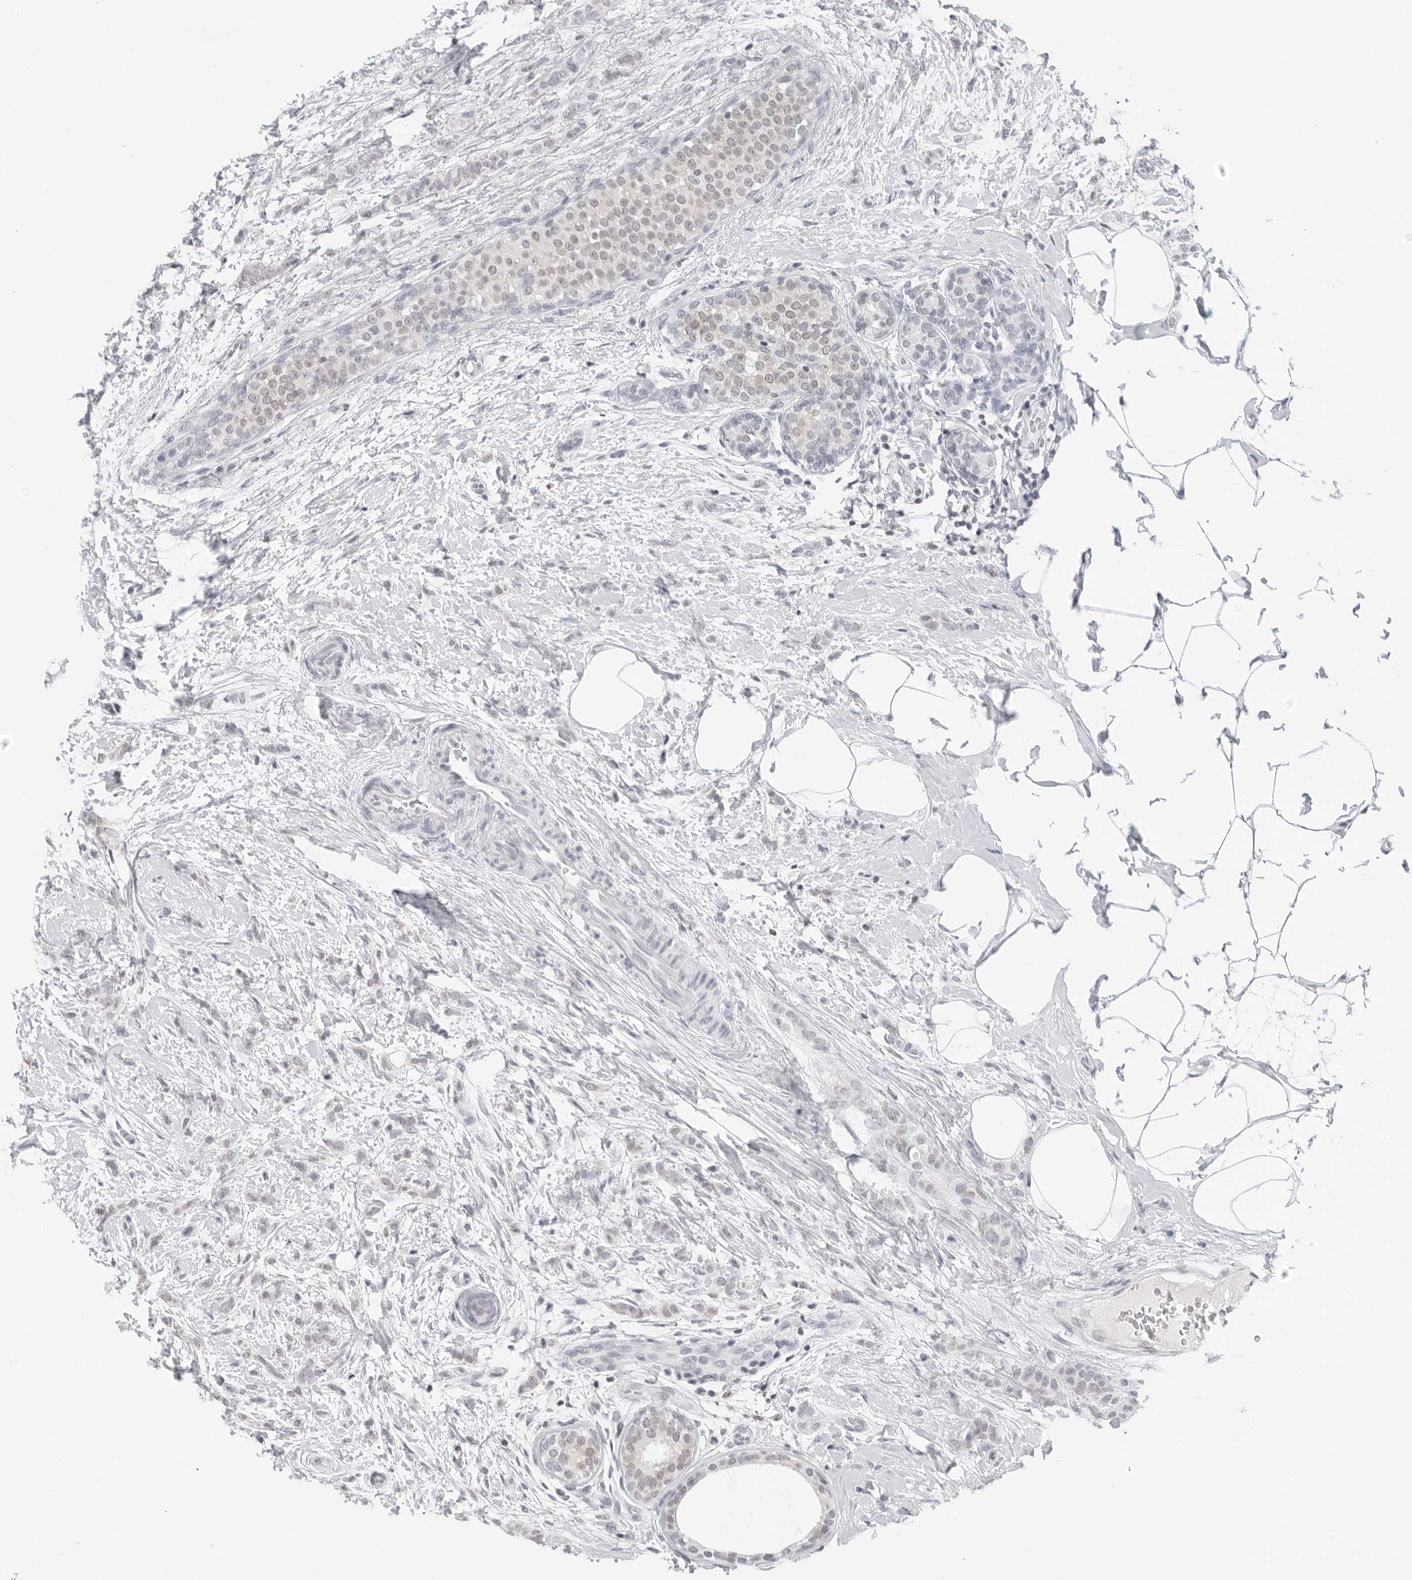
{"staining": {"intensity": "weak", "quantity": "<25%", "location": "nuclear"}, "tissue": "breast cancer", "cell_type": "Tumor cells", "image_type": "cancer", "snomed": [{"axis": "morphology", "description": "Lobular carcinoma, in situ"}, {"axis": "morphology", "description": "Lobular carcinoma"}, {"axis": "topography", "description": "Breast"}], "caption": "Immunohistochemistry histopathology image of neoplastic tissue: breast cancer stained with DAB (3,3'-diaminobenzidine) reveals no significant protein positivity in tumor cells. Nuclei are stained in blue.", "gene": "FLG2", "patient": {"sex": "female", "age": 41}}